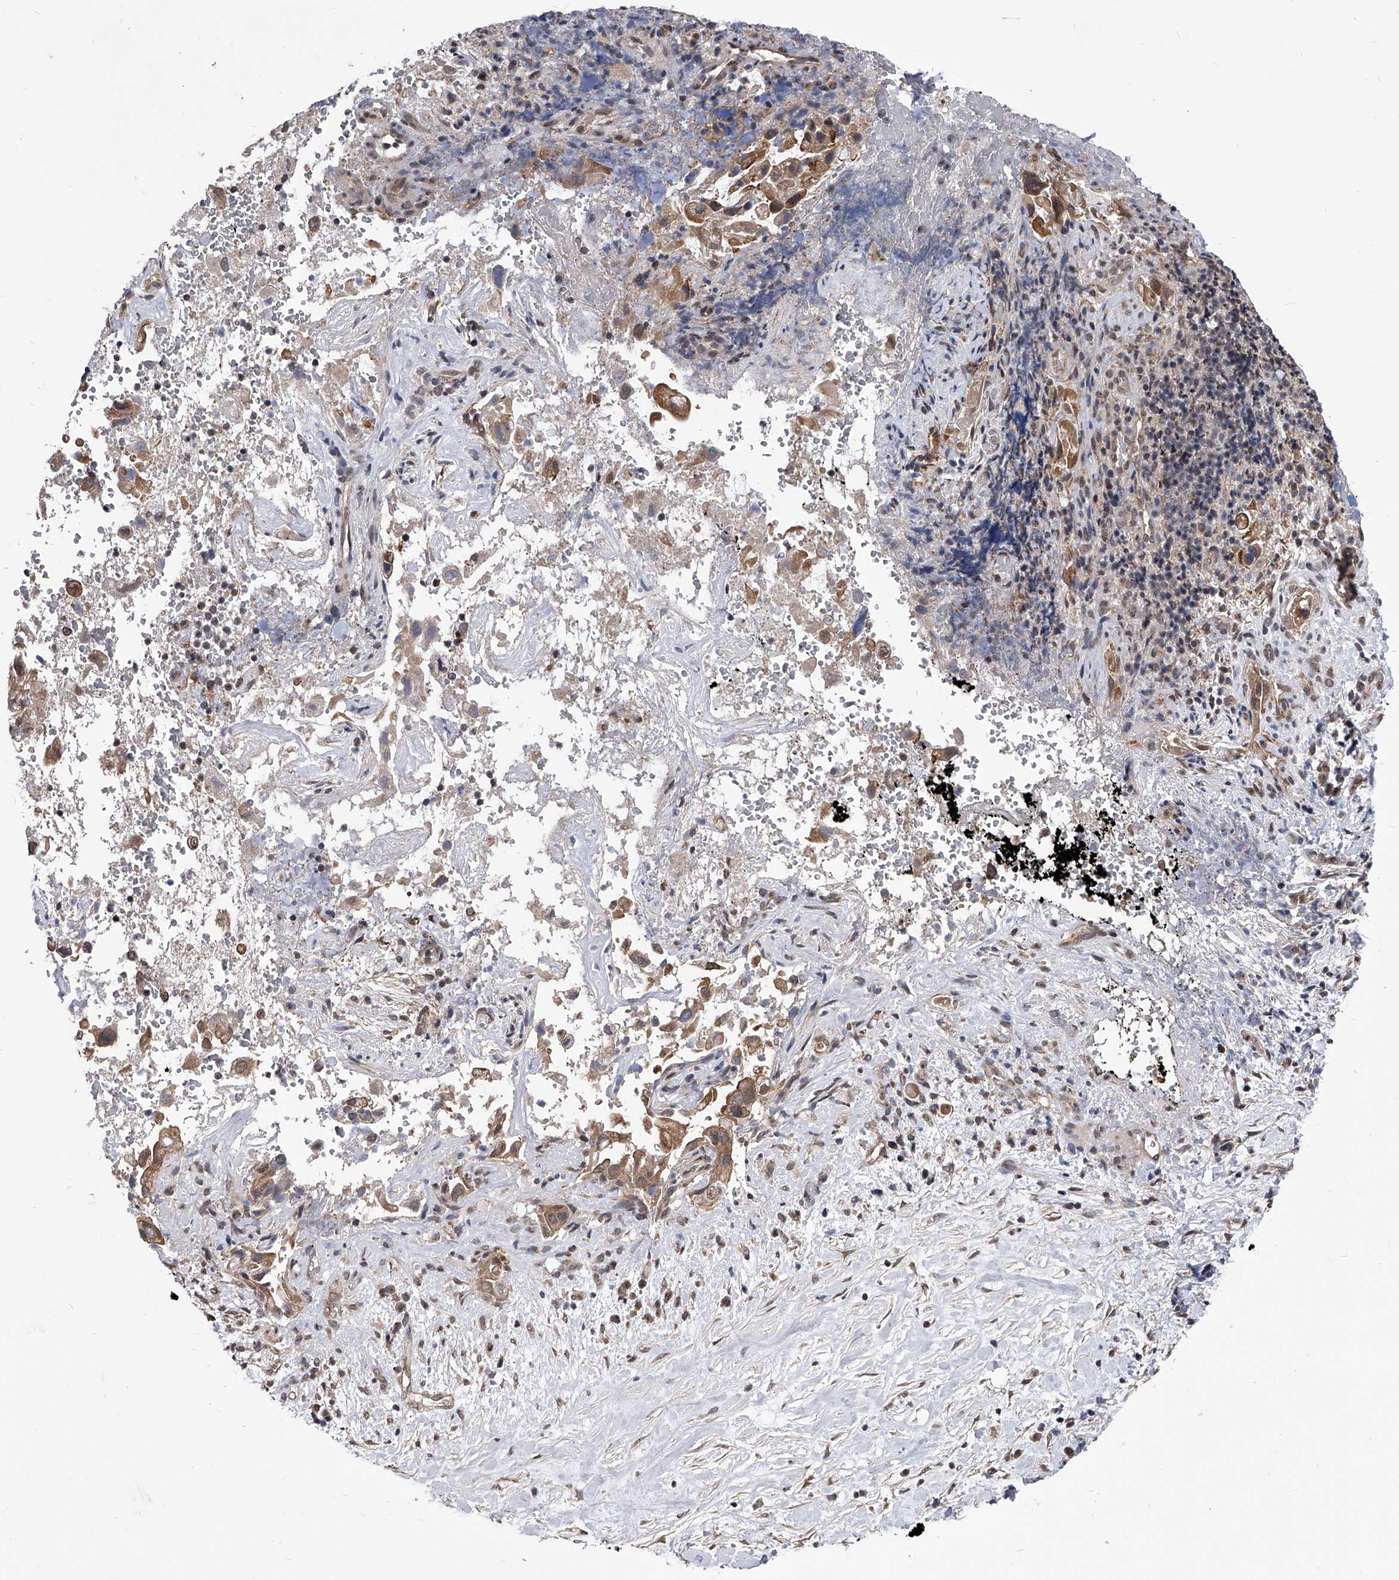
{"staining": {"intensity": "weak", "quantity": ">75%", "location": "cytoplasmic/membranous,nuclear"}, "tissue": "pancreatic cancer", "cell_type": "Tumor cells", "image_type": "cancer", "snomed": [{"axis": "morphology", "description": "Inflammation, NOS"}, {"axis": "morphology", "description": "Adenocarcinoma, NOS"}, {"axis": "topography", "description": "Pancreas"}], "caption": "Immunohistochemical staining of human pancreatic cancer displays weak cytoplasmic/membranous and nuclear protein expression in approximately >75% of tumor cells. The staining was performed using DAB, with brown indicating positive protein expression. Nuclei are stained blue with hematoxylin.", "gene": "ZNF76", "patient": {"sex": "female", "age": 56}}